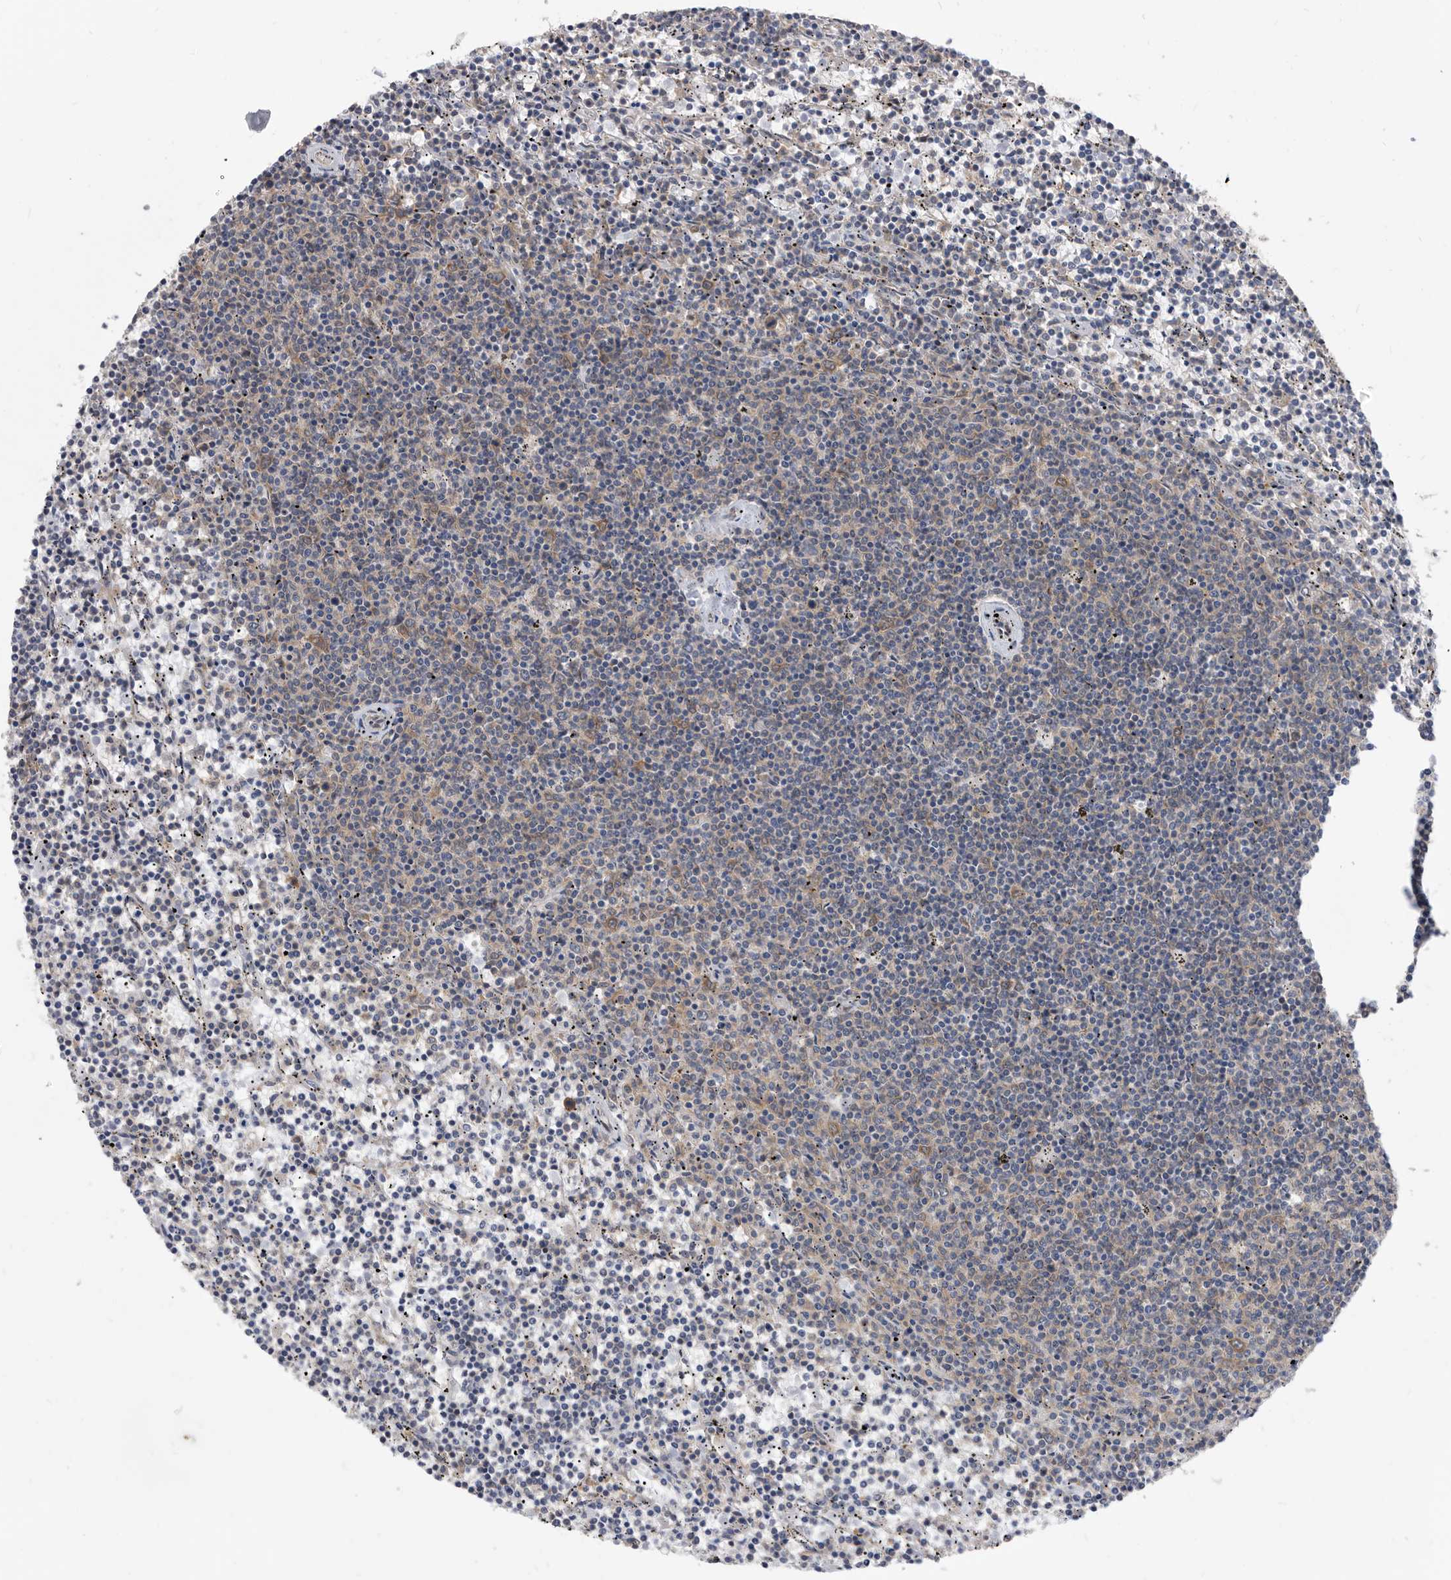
{"staining": {"intensity": "weak", "quantity": "<25%", "location": "cytoplasmic/membranous"}, "tissue": "lymphoma", "cell_type": "Tumor cells", "image_type": "cancer", "snomed": [{"axis": "morphology", "description": "Malignant lymphoma, non-Hodgkin's type, Low grade"}, {"axis": "topography", "description": "Spleen"}], "caption": "IHC micrograph of neoplastic tissue: malignant lymphoma, non-Hodgkin's type (low-grade) stained with DAB displays no significant protein positivity in tumor cells.", "gene": "CCT4", "patient": {"sex": "female", "age": 50}}